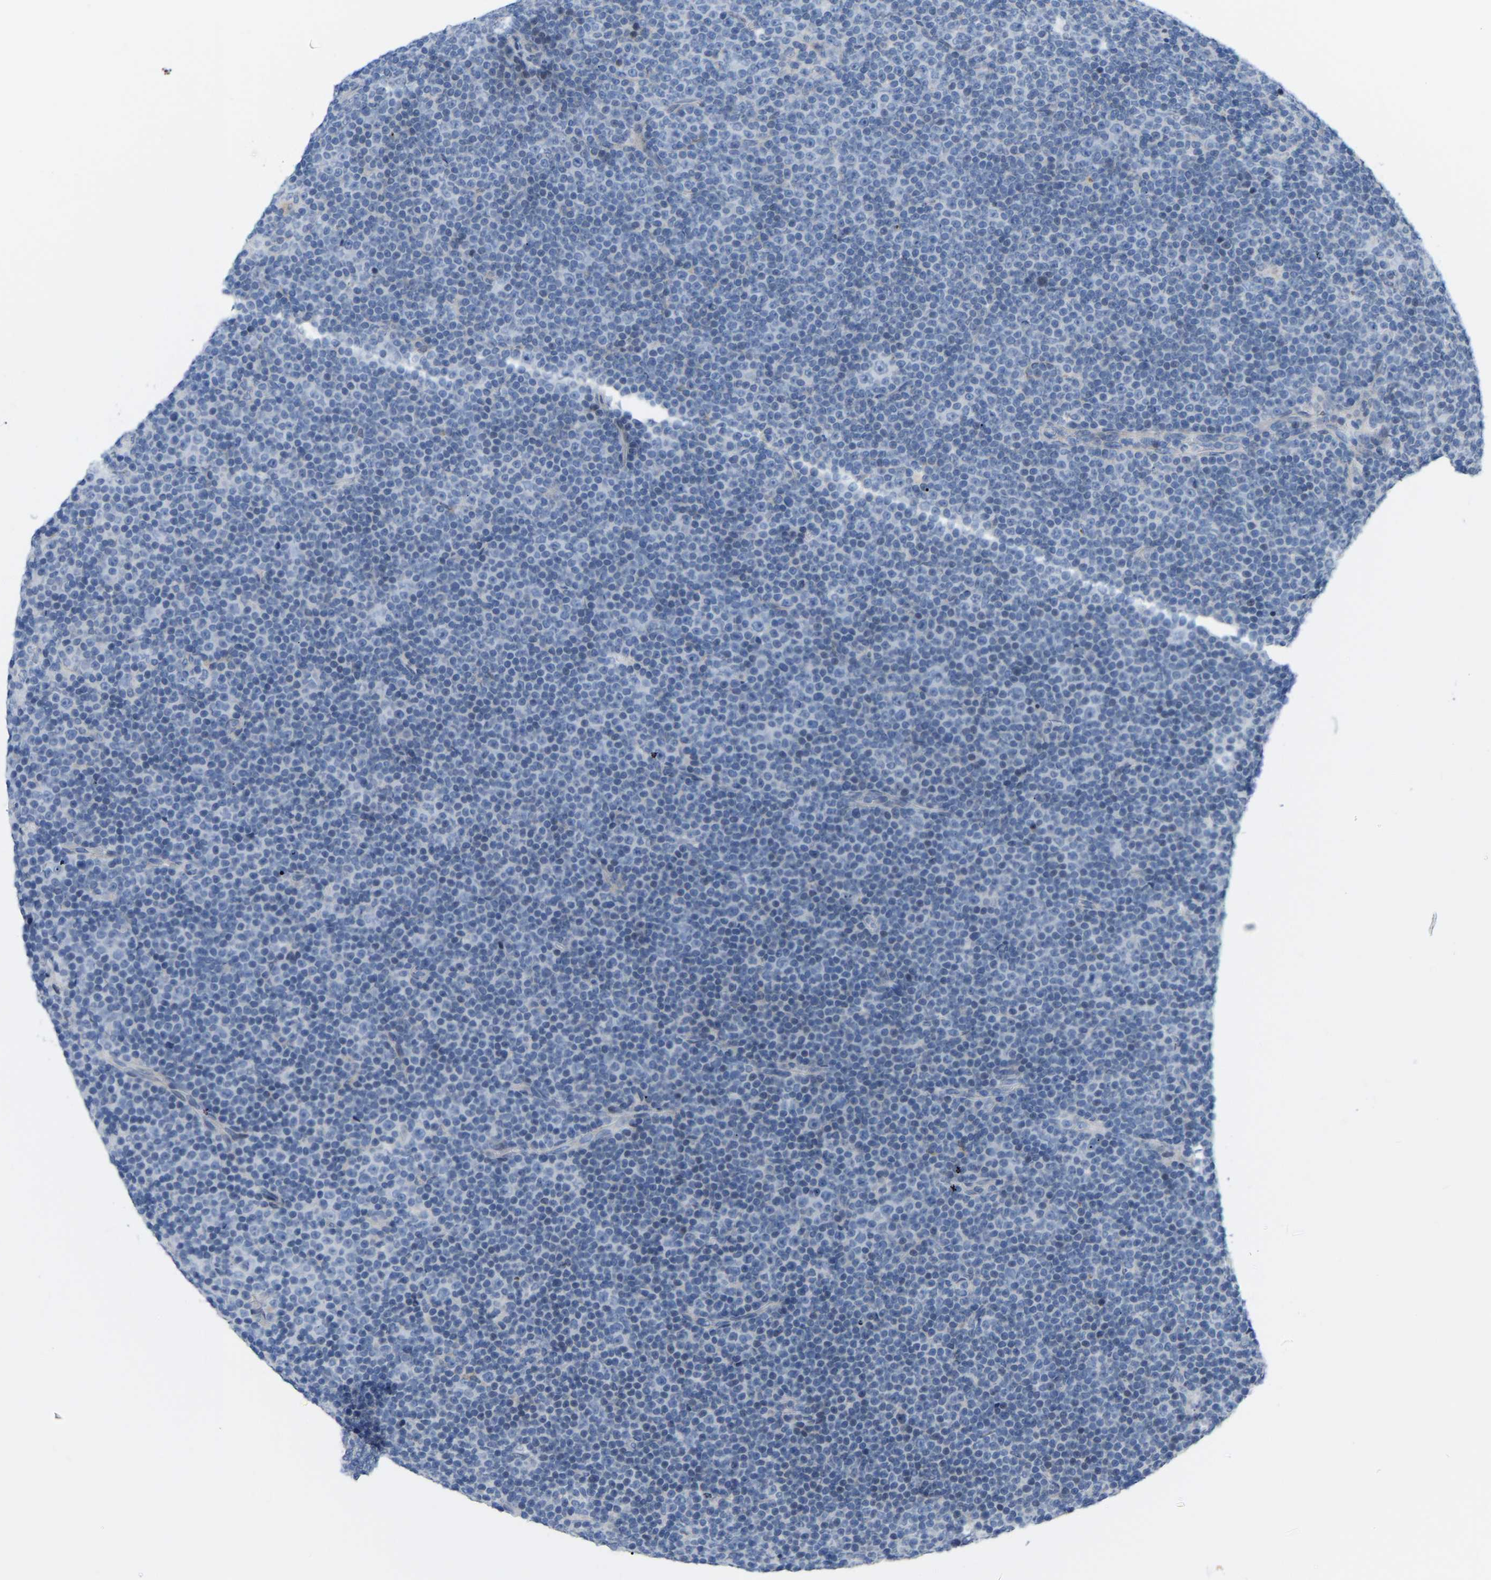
{"staining": {"intensity": "negative", "quantity": "none", "location": "none"}, "tissue": "lymphoma", "cell_type": "Tumor cells", "image_type": "cancer", "snomed": [{"axis": "morphology", "description": "Malignant lymphoma, non-Hodgkin's type, Low grade"}, {"axis": "topography", "description": "Lymph node"}], "caption": "The immunohistochemistry photomicrograph has no significant staining in tumor cells of low-grade malignant lymphoma, non-Hodgkin's type tissue. (Stains: DAB (3,3'-diaminobenzidine) immunohistochemistry with hematoxylin counter stain, Microscopy: brightfield microscopy at high magnification).", "gene": "ABTB2", "patient": {"sex": "female", "age": 67}}